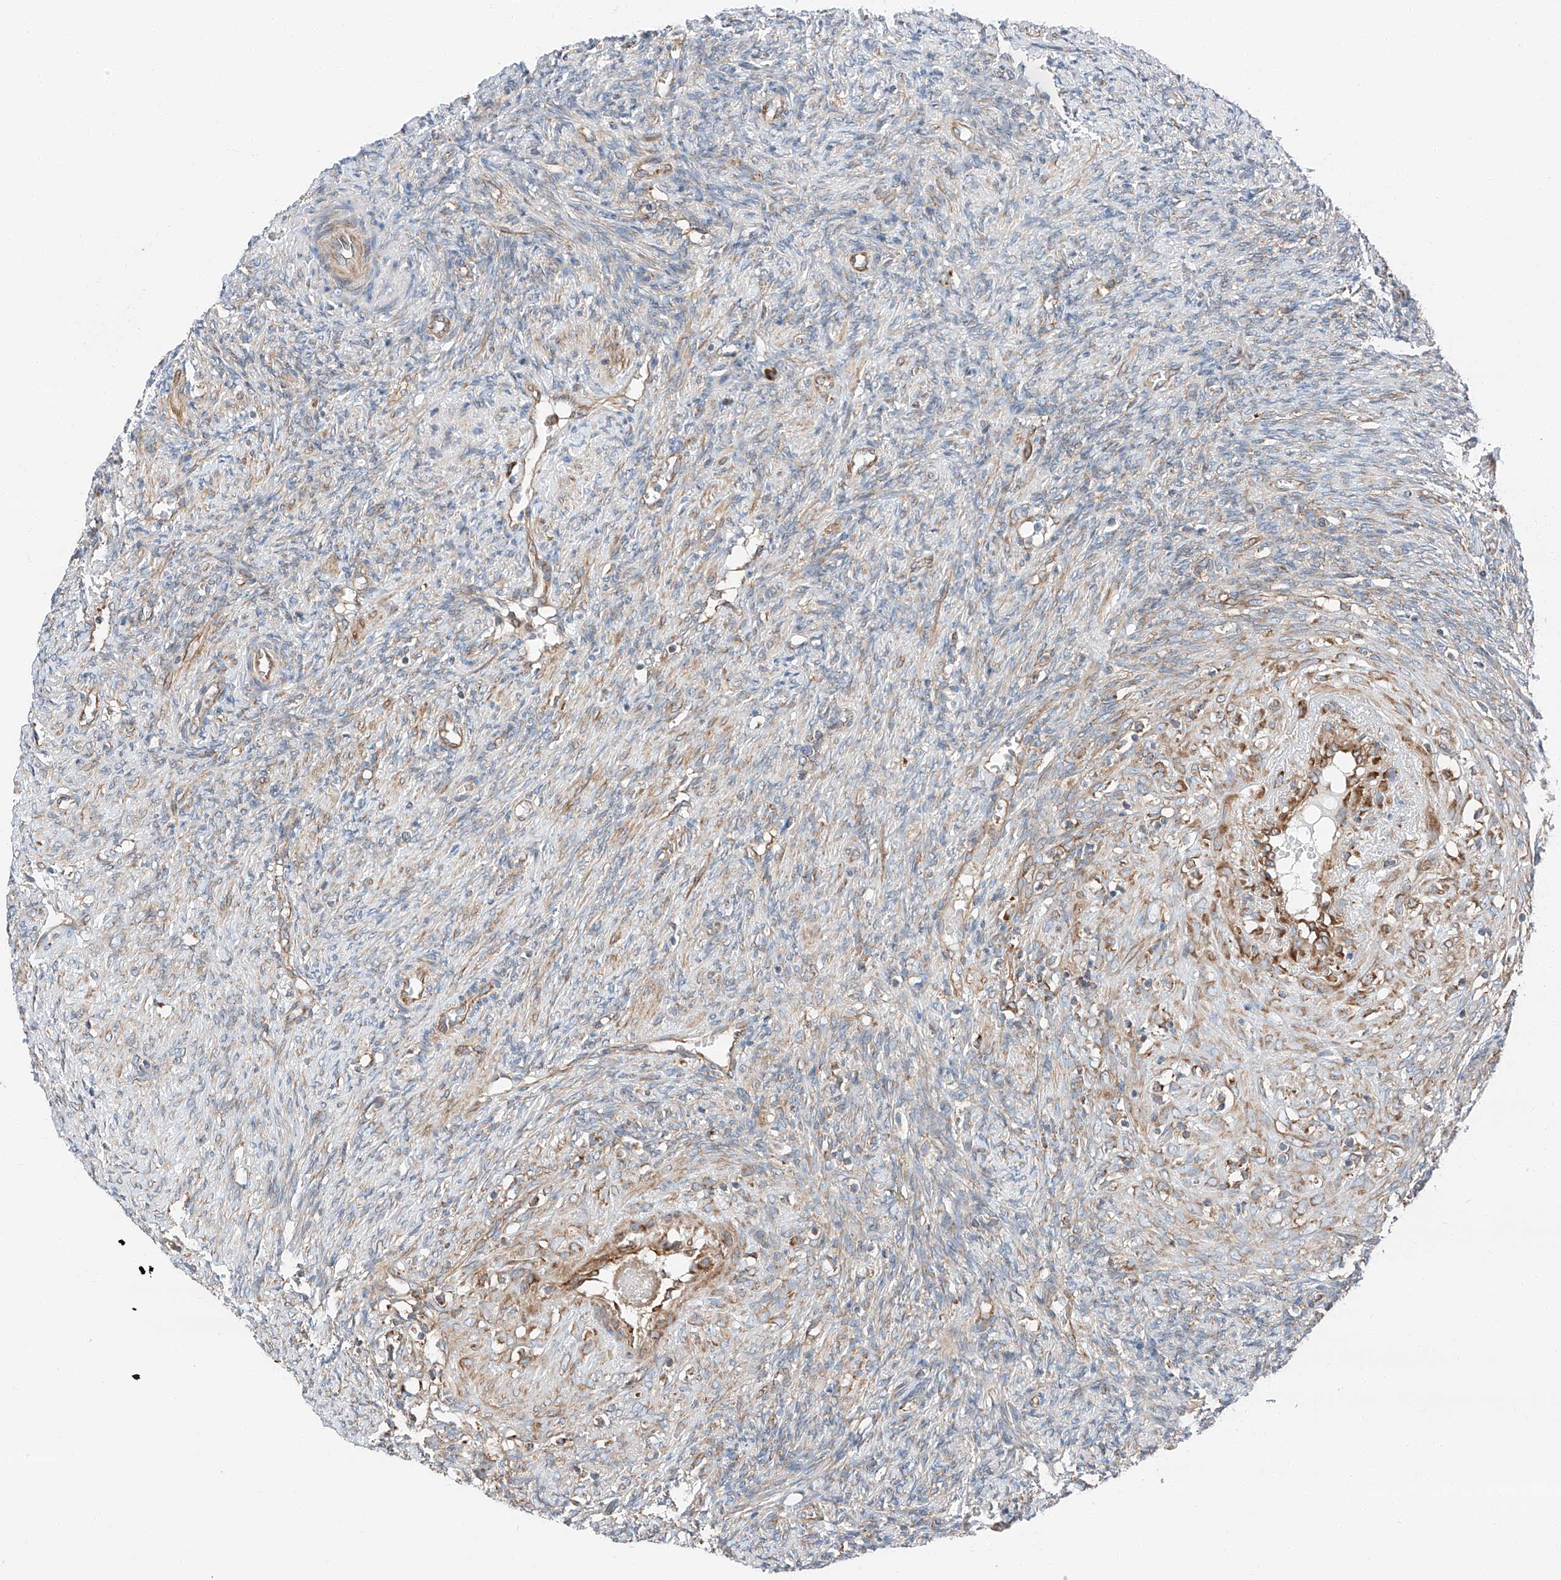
{"staining": {"intensity": "moderate", "quantity": "25%-75%", "location": "cytoplasmic/membranous"}, "tissue": "ovary", "cell_type": "Ovarian stroma cells", "image_type": "normal", "snomed": [{"axis": "morphology", "description": "Normal tissue, NOS"}, {"axis": "topography", "description": "Ovary"}], "caption": "Immunohistochemical staining of unremarkable human ovary demonstrates 25%-75% levels of moderate cytoplasmic/membranous protein positivity in about 25%-75% of ovarian stroma cells. The staining is performed using DAB (3,3'-diaminobenzidine) brown chromogen to label protein expression. The nuclei are counter-stained blue using hematoxylin.", "gene": "ZC3H15", "patient": {"sex": "female", "age": 41}}